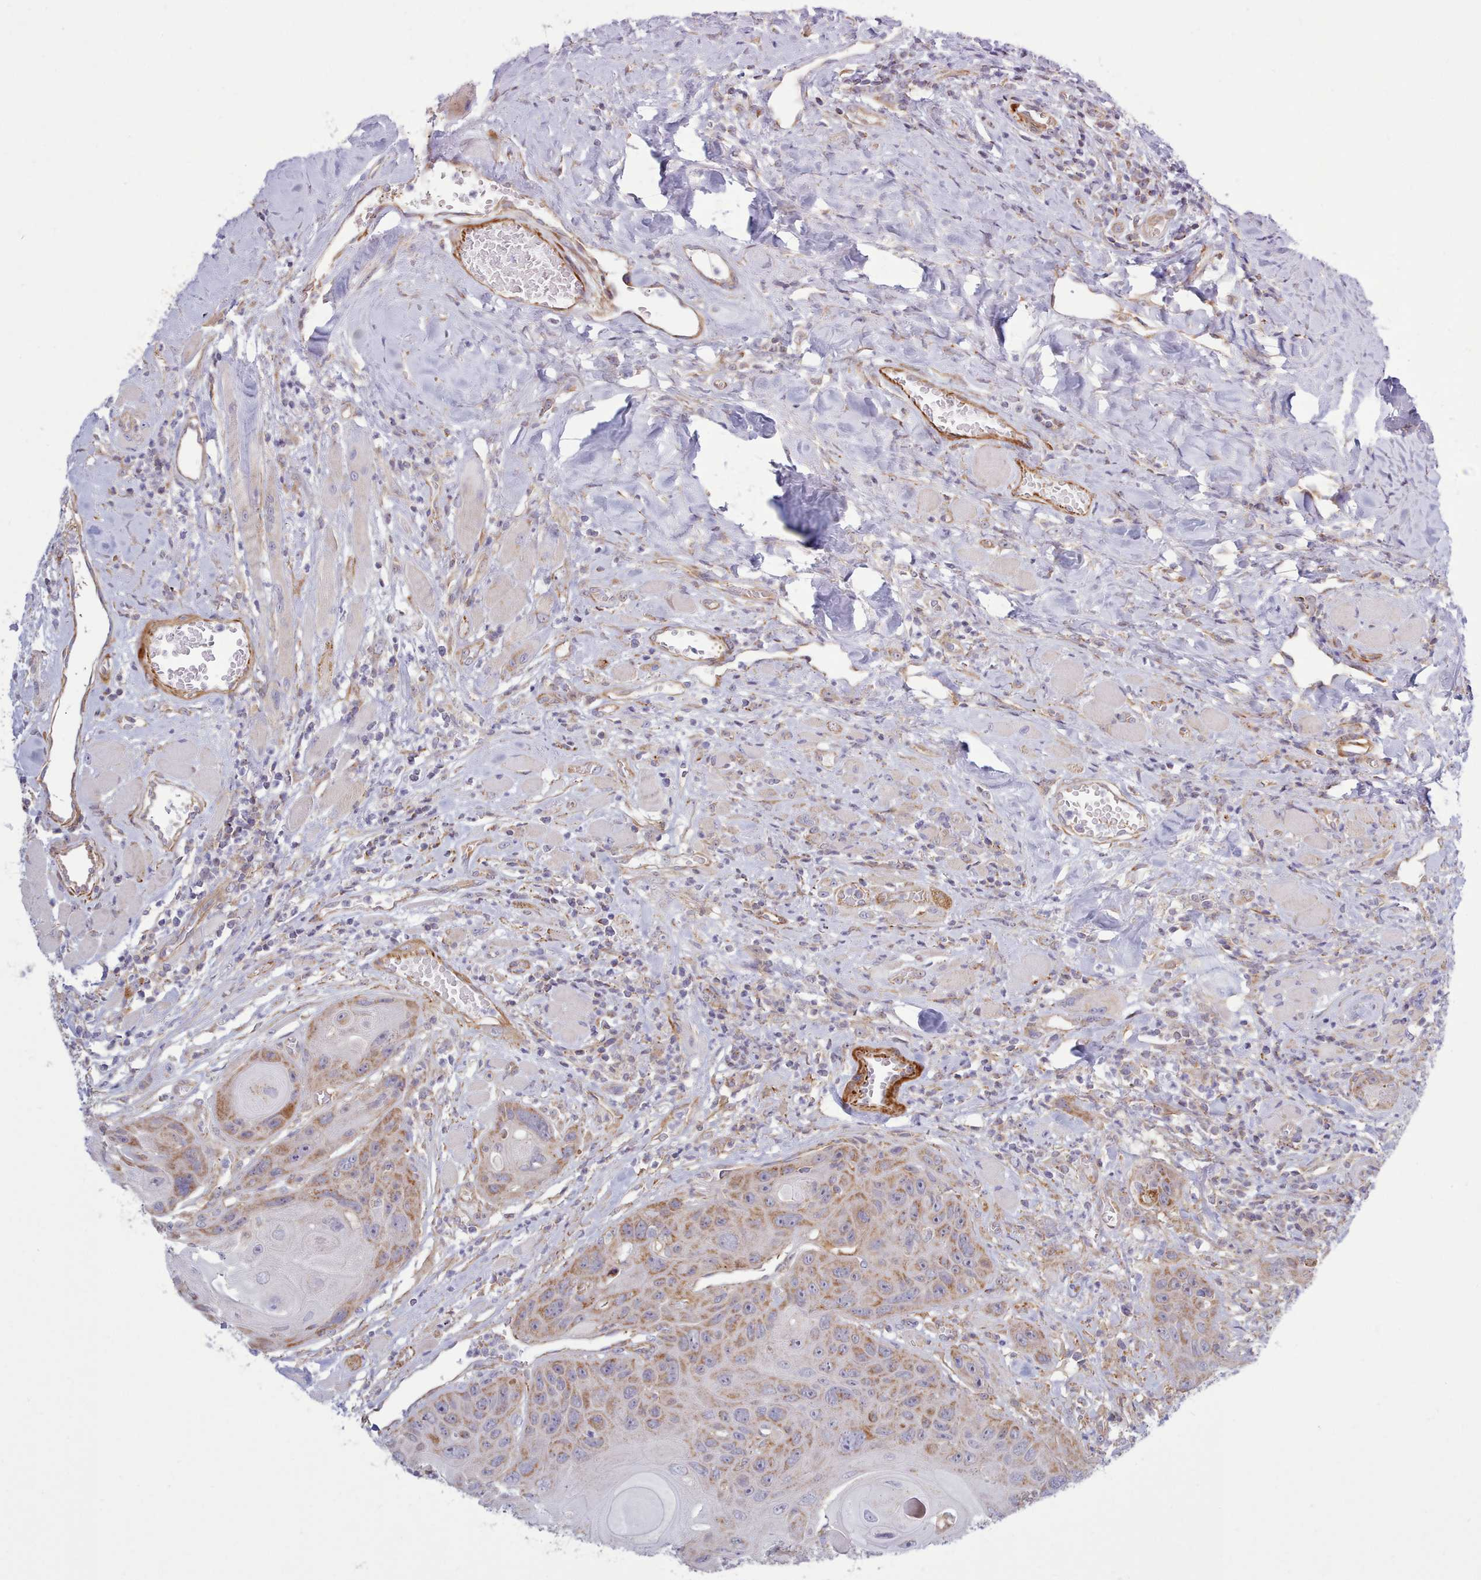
{"staining": {"intensity": "moderate", "quantity": ">75%", "location": "cytoplasmic/membranous"}, "tissue": "head and neck cancer", "cell_type": "Tumor cells", "image_type": "cancer", "snomed": [{"axis": "morphology", "description": "Squamous cell carcinoma, NOS"}, {"axis": "topography", "description": "Head-Neck"}], "caption": "Immunohistochemistry photomicrograph of neoplastic tissue: head and neck squamous cell carcinoma stained using immunohistochemistry reveals medium levels of moderate protein expression localized specifically in the cytoplasmic/membranous of tumor cells, appearing as a cytoplasmic/membranous brown color.", "gene": "MRPL21", "patient": {"sex": "female", "age": 59}}